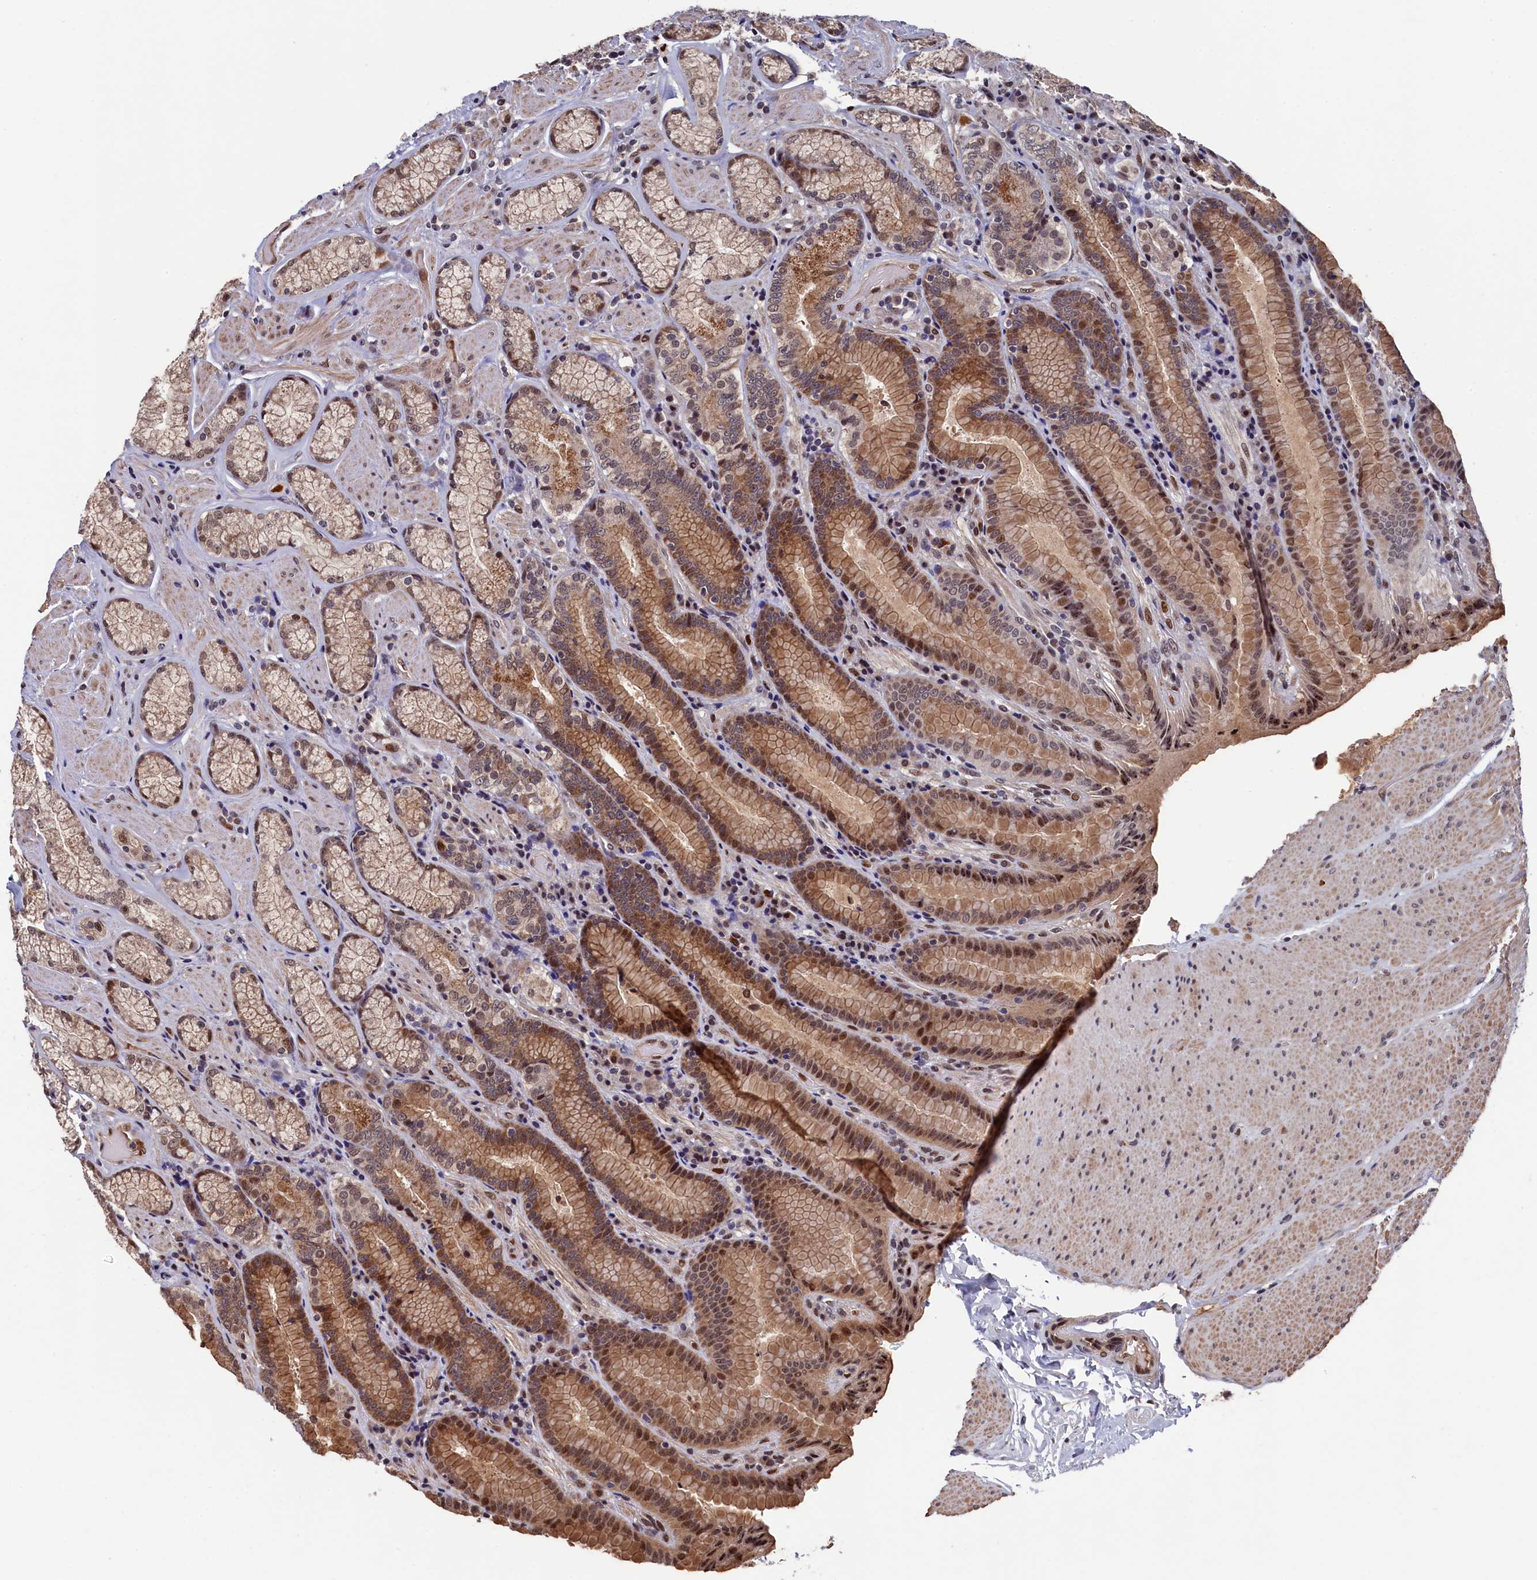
{"staining": {"intensity": "moderate", "quantity": ">75%", "location": "cytoplasmic/membranous,nuclear"}, "tissue": "stomach", "cell_type": "Glandular cells", "image_type": "normal", "snomed": [{"axis": "morphology", "description": "Normal tissue, NOS"}, {"axis": "topography", "description": "Stomach, upper"}, {"axis": "topography", "description": "Stomach, lower"}], "caption": "Immunohistochemical staining of benign human stomach displays >75% levels of moderate cytoplasmic/membranous,nuclear protein expression in approximately >75% of glandular cells.", "gene": "CLPX", "patient": {"sex": "female", "age": 76}}